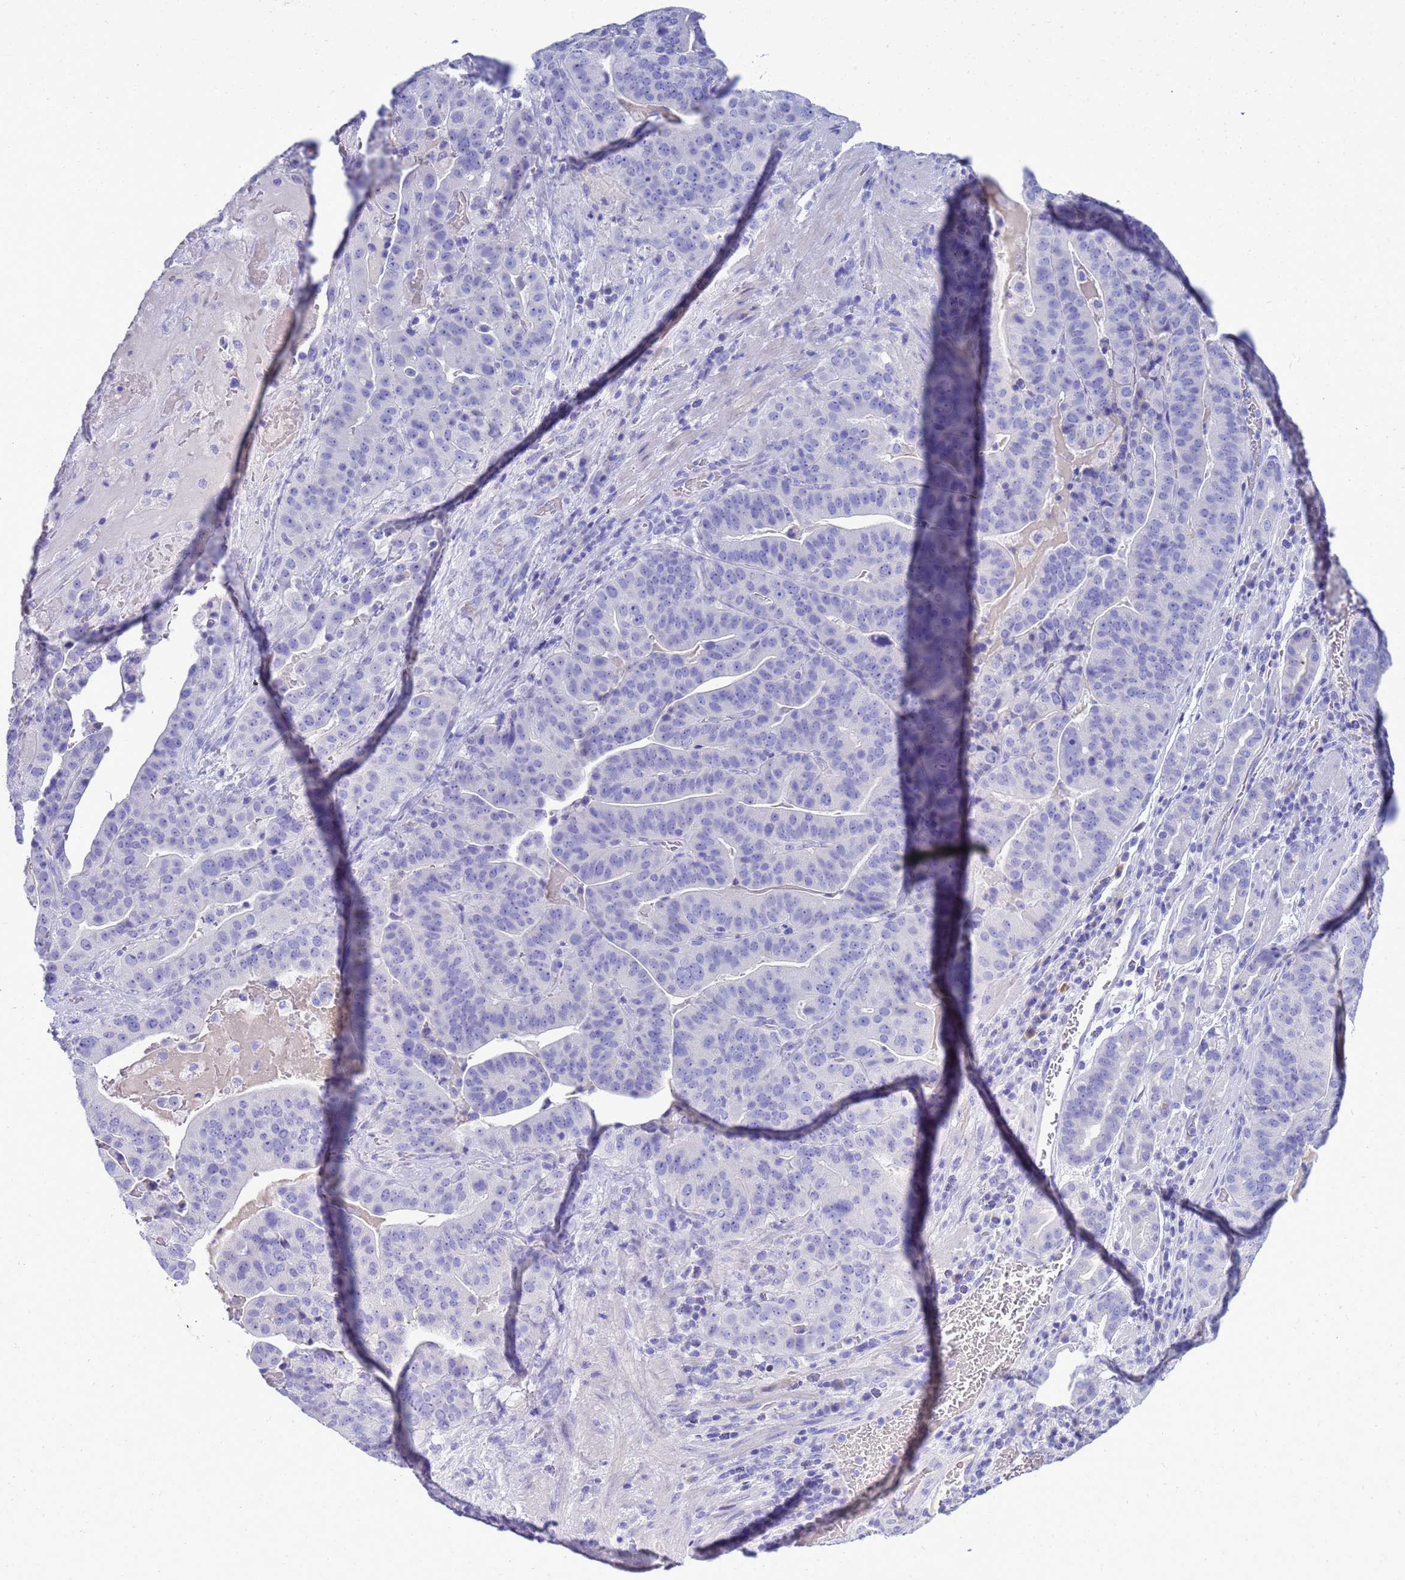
{"staining": {"intensity": "negative", "quantity": "none", "location": "none"}, "tissue": "stomach cancer", "cell_type": "Tumor cells", "image_type": "cancer", "snomed": [{"axis": "morphology", "description": "Adenocarcinoma, NOS"}, {"axis": "topography", "description": "Stomach"}], "caption": "High power microscopy image of an IHC histopathology image of stomach cancer, revealing no significant positivity in tumor cells.", "gene": "SYCN", "patient": {"sex": "male", "age": 48}}